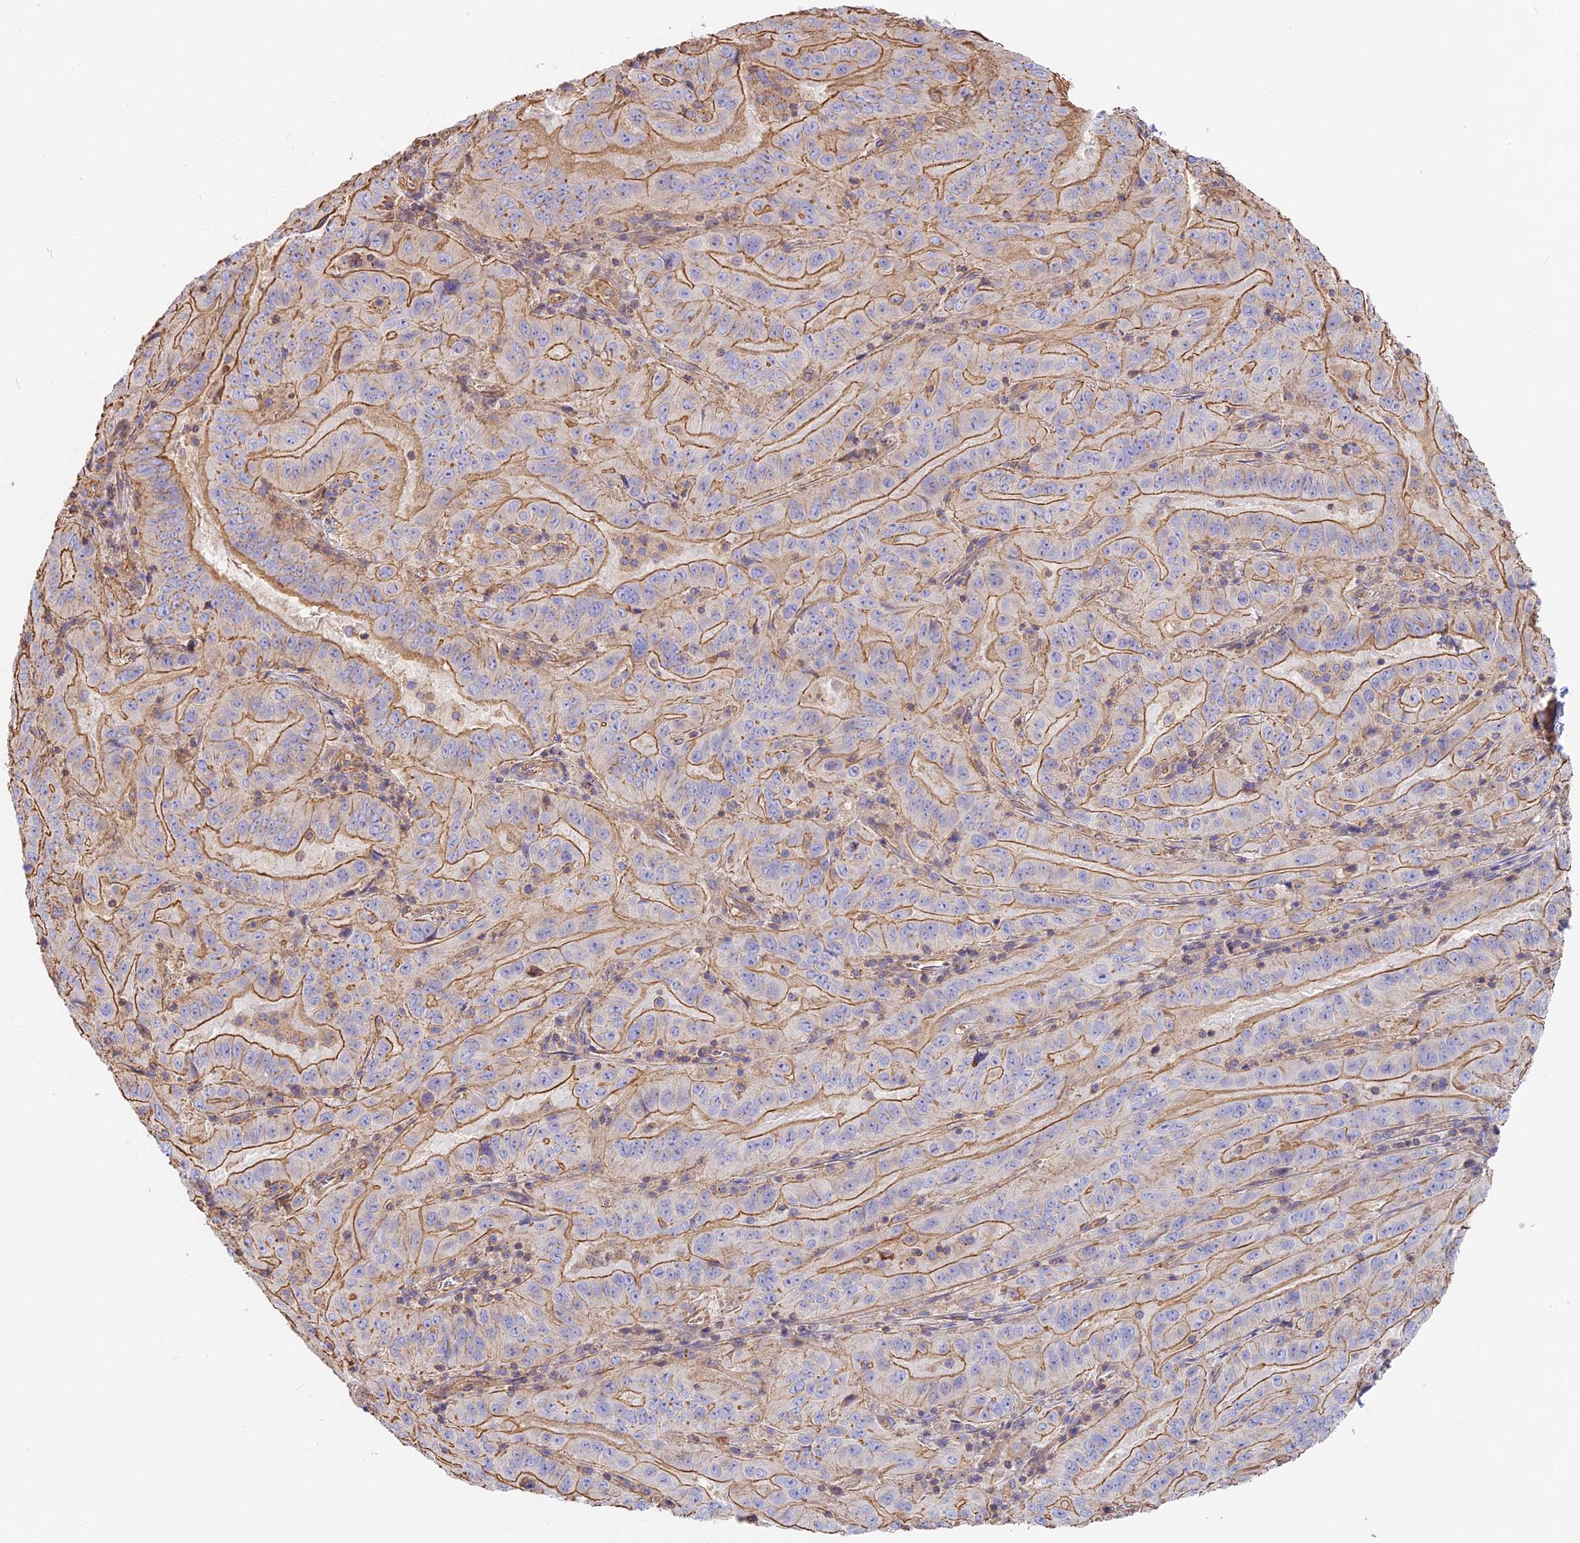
{"staining": {"intensity": "moderate", "quantity": "25%-75%", "location": "cytoplasmic/membranous"}, "tissue": "pancreatic cancer", "cell_type": "Tumor cells", "image_type": "cancer", "snomed": [{"axis": "morphology", "description": "Adenocarcinoma, NOS"}, {"axis": "topography", "description": "Pancreas"}], "caption": "A medium amount of moderate cytoplasmic/membranous positivity is appreciated in approximately 25%-75% of tumor cells in pancreatic adenocarcinoma tissue.", "gene": "VPS18", "patient": {"sex": "male", "age": 63}}